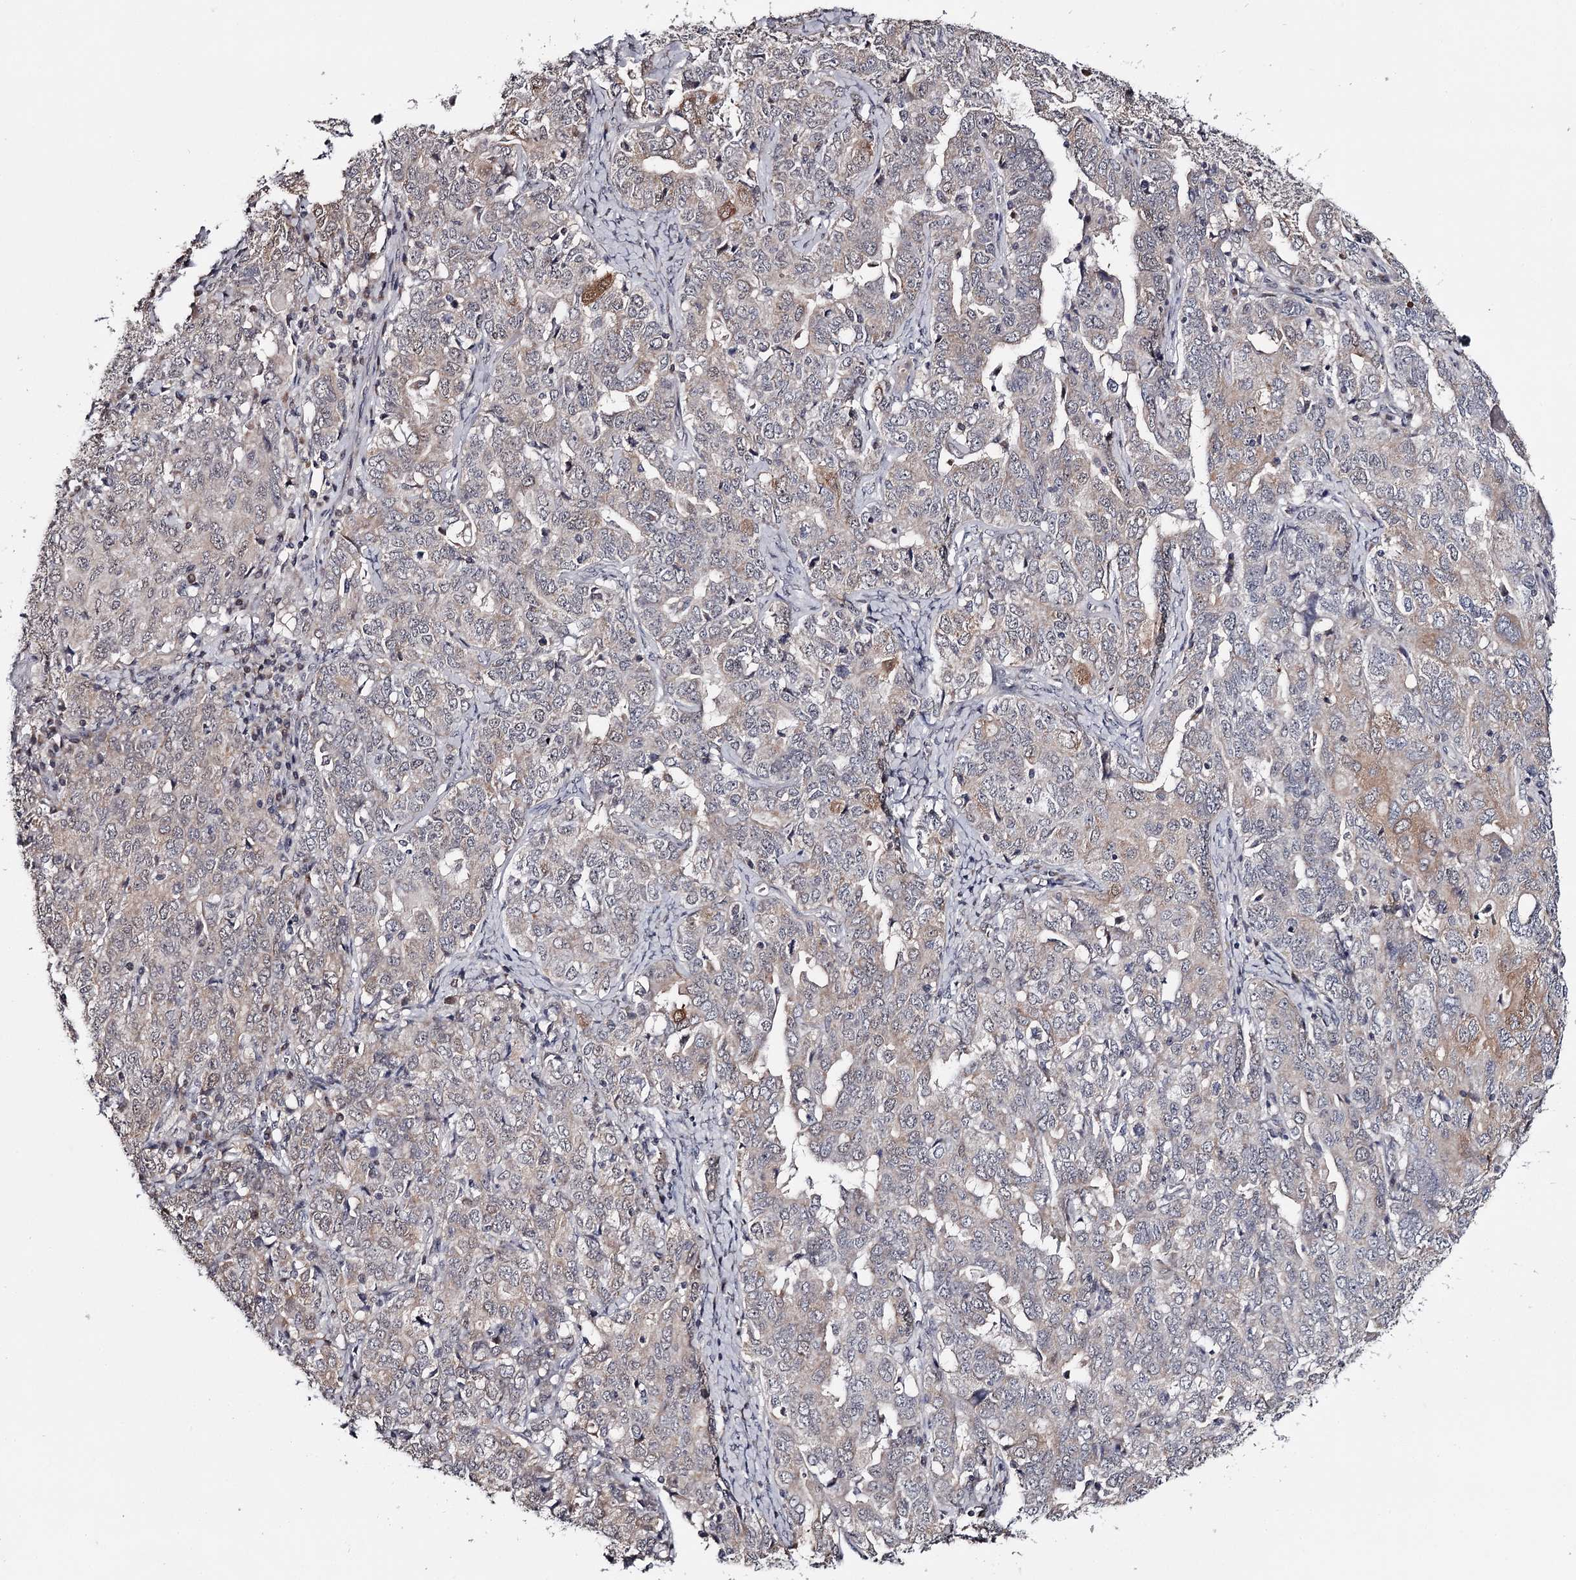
{"staining": {"intensity": "moderate", "quantity": "<25%", "location": "cytoplasmic/membranous,nuclear"}, "tissue": "ovarian cancer", "cell_type": "Tumor cells", "image_type": "cancer", "snomed": [{"axis": "morphology", "description": "Carcinoma, endometroid"}, {"axis": "topography", "description": "Ovary"}], "caption": "Immunohistochemical staining of endometroid carcinoma (ovarian) demonstrates low levels of moderate cytoplasmic/membranous and nuclear positivity in about <25% of tumor cells. The staining was performed using DAB, with brown indicating positive protein expression. Nuclei are stained blue with hematoxylin.", "gene": "GTSF1", "patient": {"sex": "female", "age": 62}}